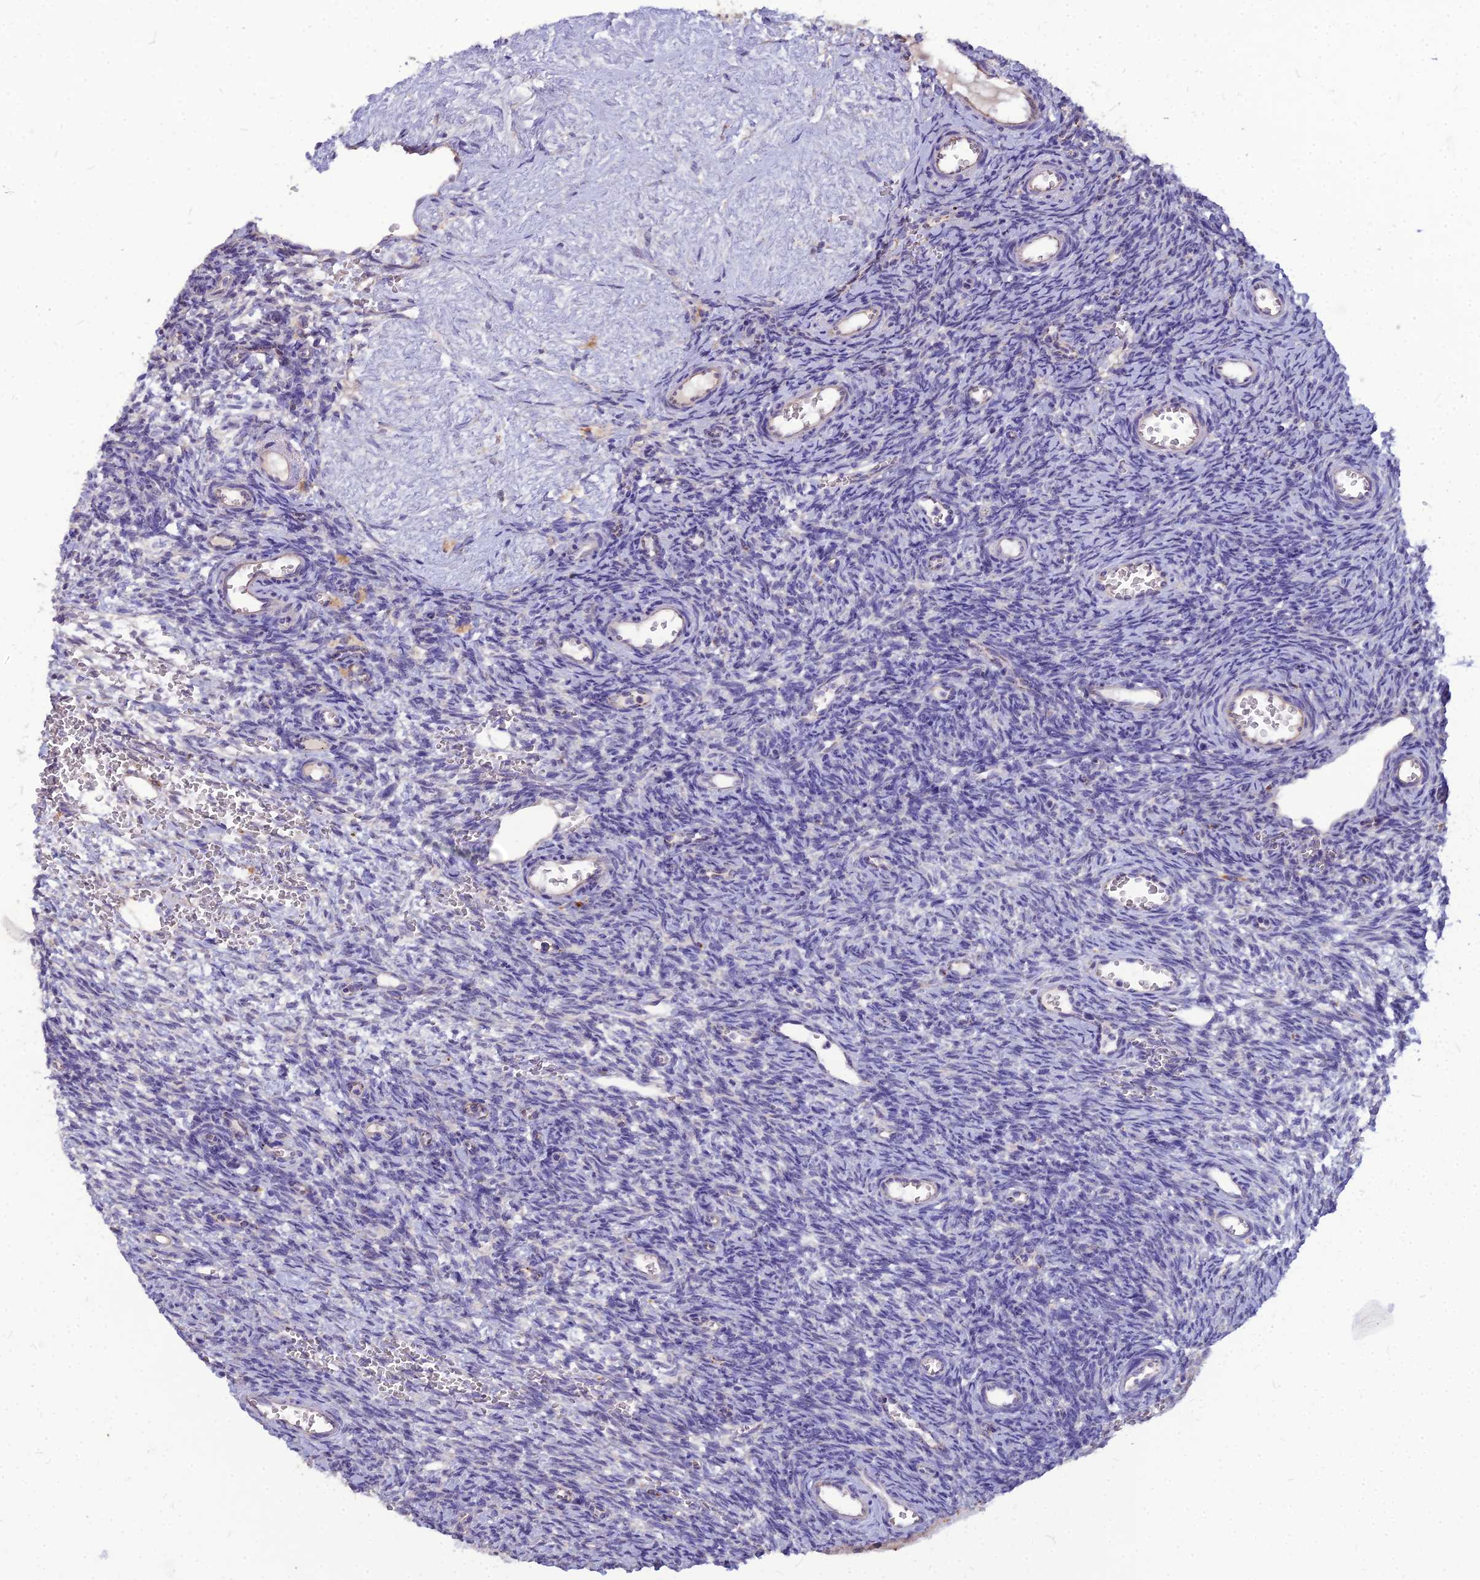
{"staining": {"intensity": "negative", "quantity": "none", "location": "none"}, "tissue": "ovary", "cell_type": "Ovarian stroma cells", "image_type": "normal", "snomed": [{"axis": "morphology", "description": "Normal tissue, NOS"}, {"axis": "topography", "description": "Ovary"}], "caption": "Immunohistochemistry of normal ovary shows no positivity in ovarian stroma cells.", "gene": "PCED1B", "patient": {"sex": "female", "age": 39}}